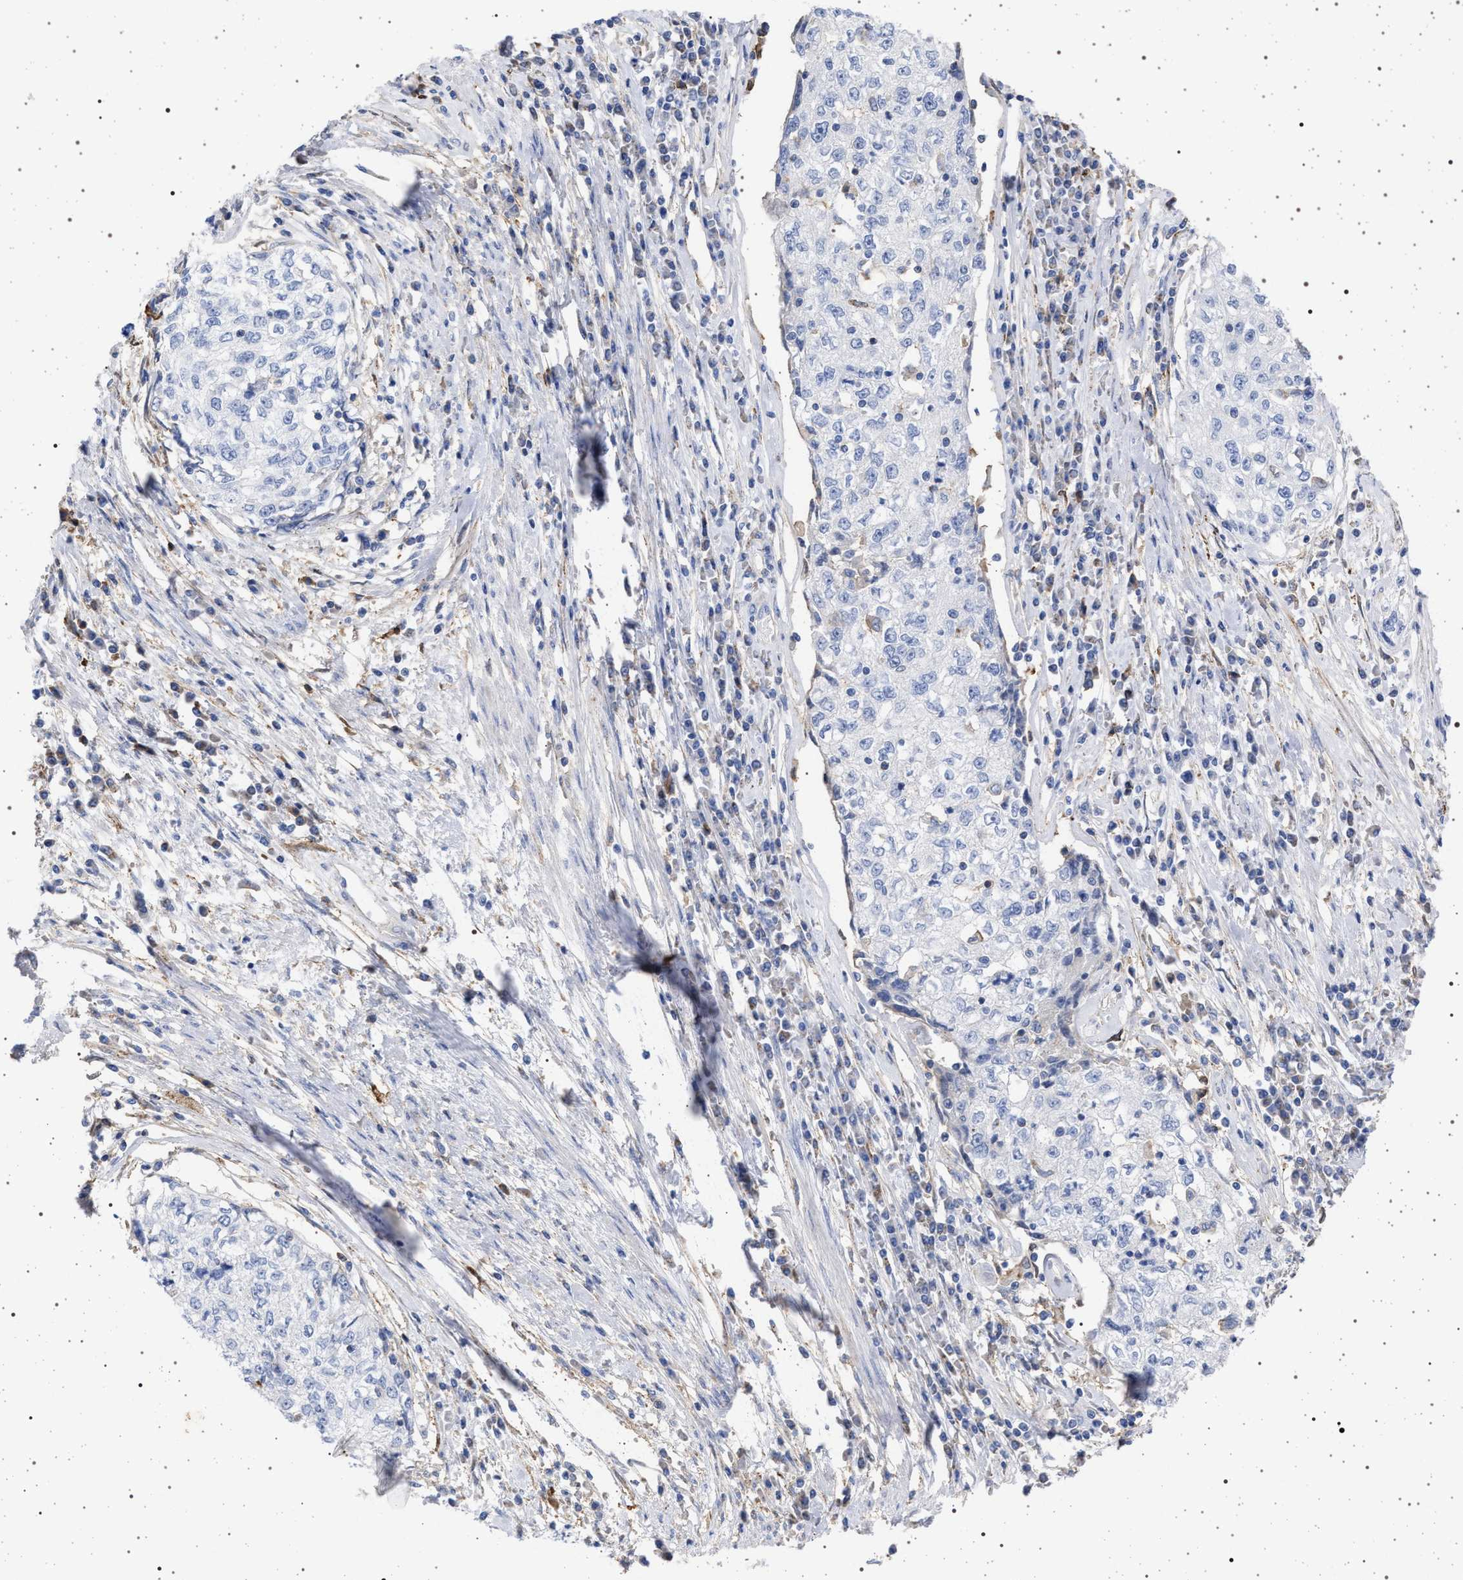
{"staining": {"intensity": "negative", "quantity": "none", "location": "none"}, "tissue": "cervical cancer", "cell_type": "Tumor cells", "image_type": "cancer", "snomed": [{"axis": "morphology", "description": "Squamous cell carcinoma, NOS"}, {"axis": "topography", "description": "Cervix"}], "caption": "Immunohistochemistry of human cervical cancer displays no expression in tumor cells. (Immunohistochemistry, brightfield microscopy, high magnification).", "gene": "PLG", "patient": {"sex": "female", "age": 57}}